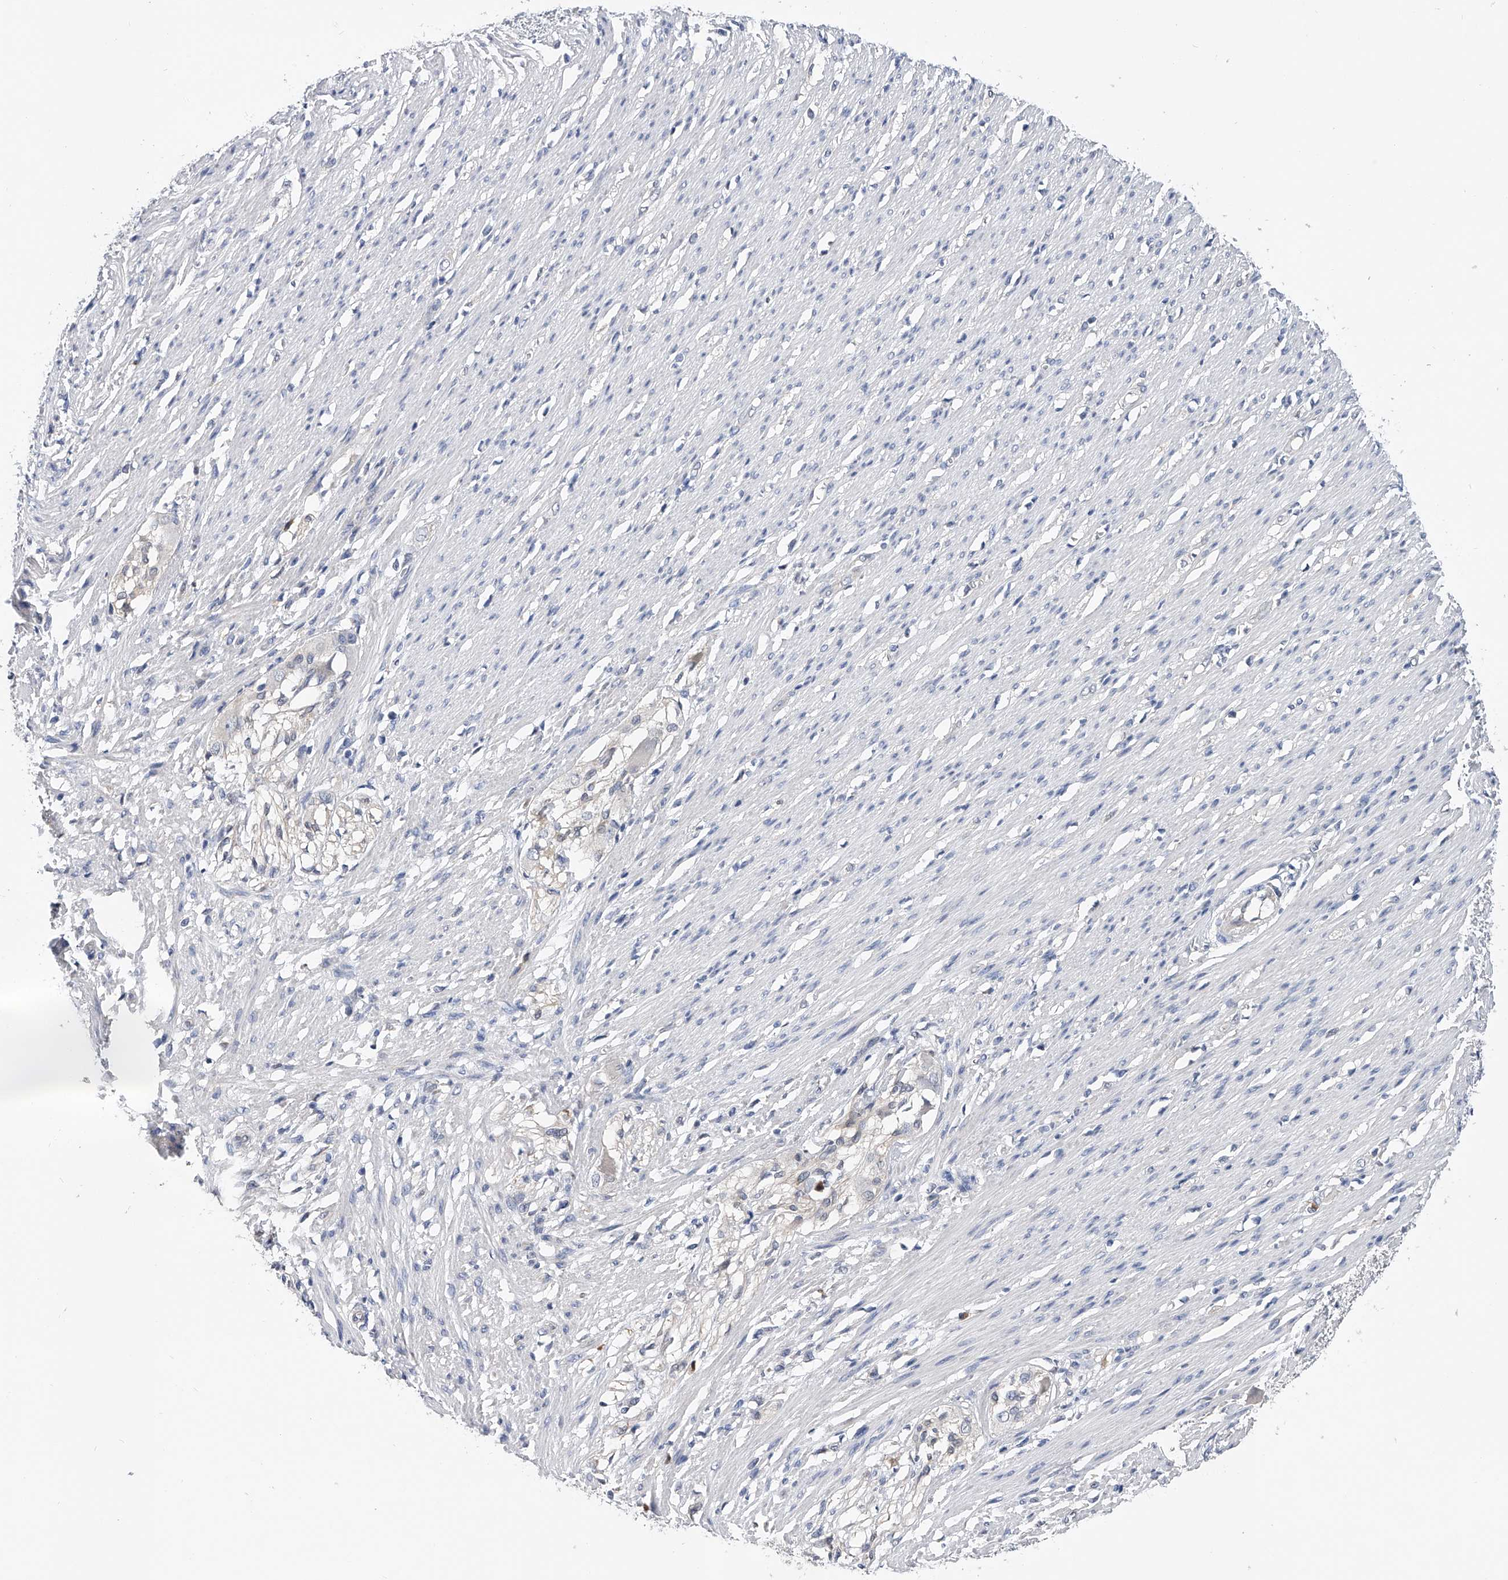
{"staining": {"intensity": "negative", "quantity": "none", "location": "none"}, "tissue": "smooth muscle", "cell_type": "Smooth muscle cells", "image_type": "normal", "snomed": [{"axis": "morphology", "description": "Normal tissue, NOS"}, {"axis": "morphology", "description": "Adenocarcinoma, NOS"}, {"axis": "topography", "description": "Colon"}, {"axis": "topography", "description": "Peripheral nerve tissue"}], "caption": "The image reveals no significant expression in smooth muscle cells of smooth muscle. (DAB immunohistochemistry (IHC) with hematoxylin counter stain).", "gene": "PGM3", "patient": {"sex": "male", "age": 14}}